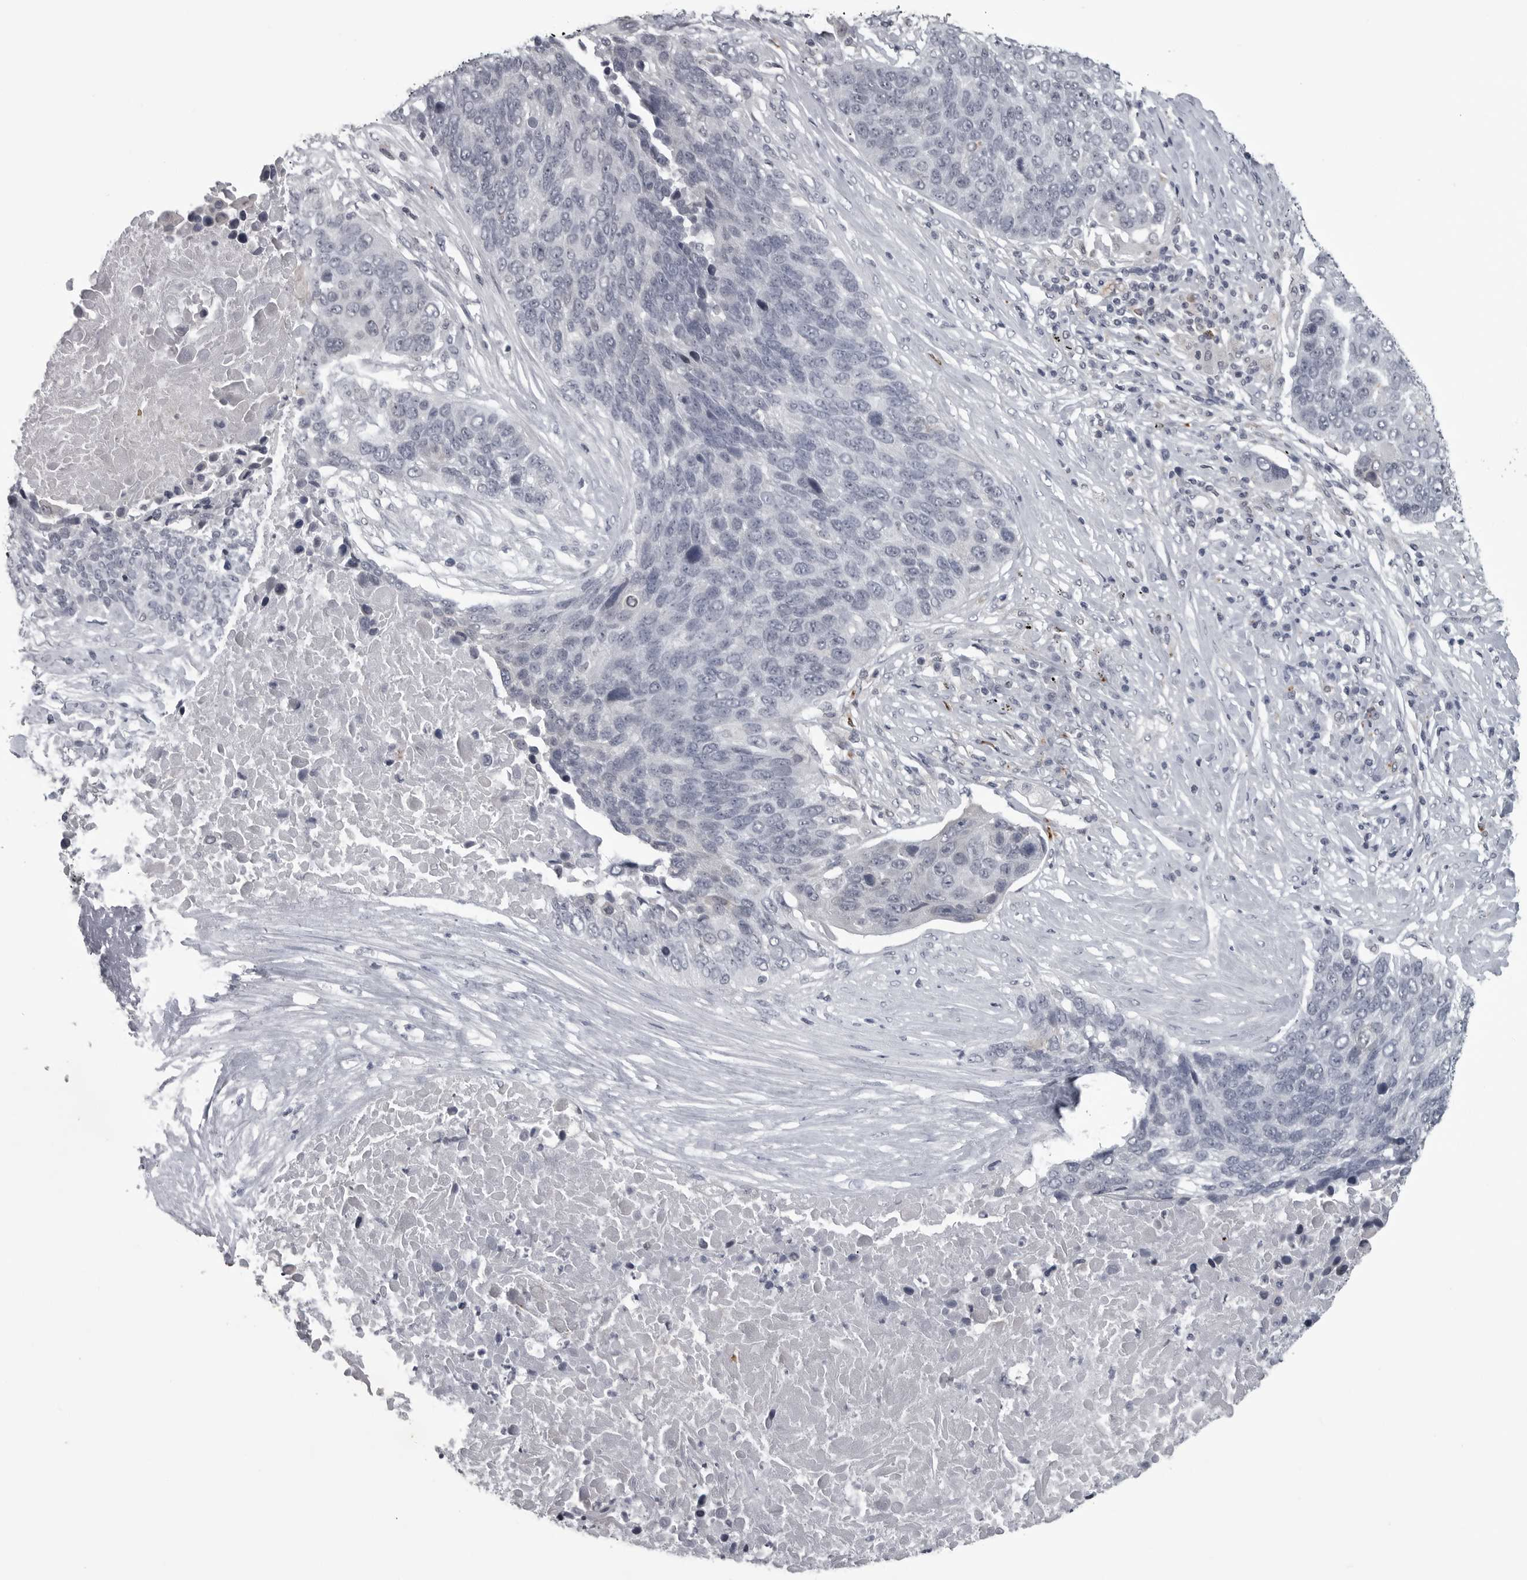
{"staining": {"intensity": "negative", "quantity": "none", "location": "none"}, "tissue": "lung cancer", "cell_type": "Tumor cells", "image_type": "cancer", "snomed": [{"axis": "morphology", "description": "Squamous cell carcinoma, NOS"}, {"axis": "topography", "description": "Lung"}], "caption": "This image is of lung cancer (squamous cell carcinoma) stained with immunohistochemistry to label a protein in brown with the nuclei are counter-stained blue. There is no expression in tumor cells. (DAB IHC visualized using brightfield microscopy, high magnification).", "gene": "LYSMD1", "patient": {"sex": "male", "age": 66}}